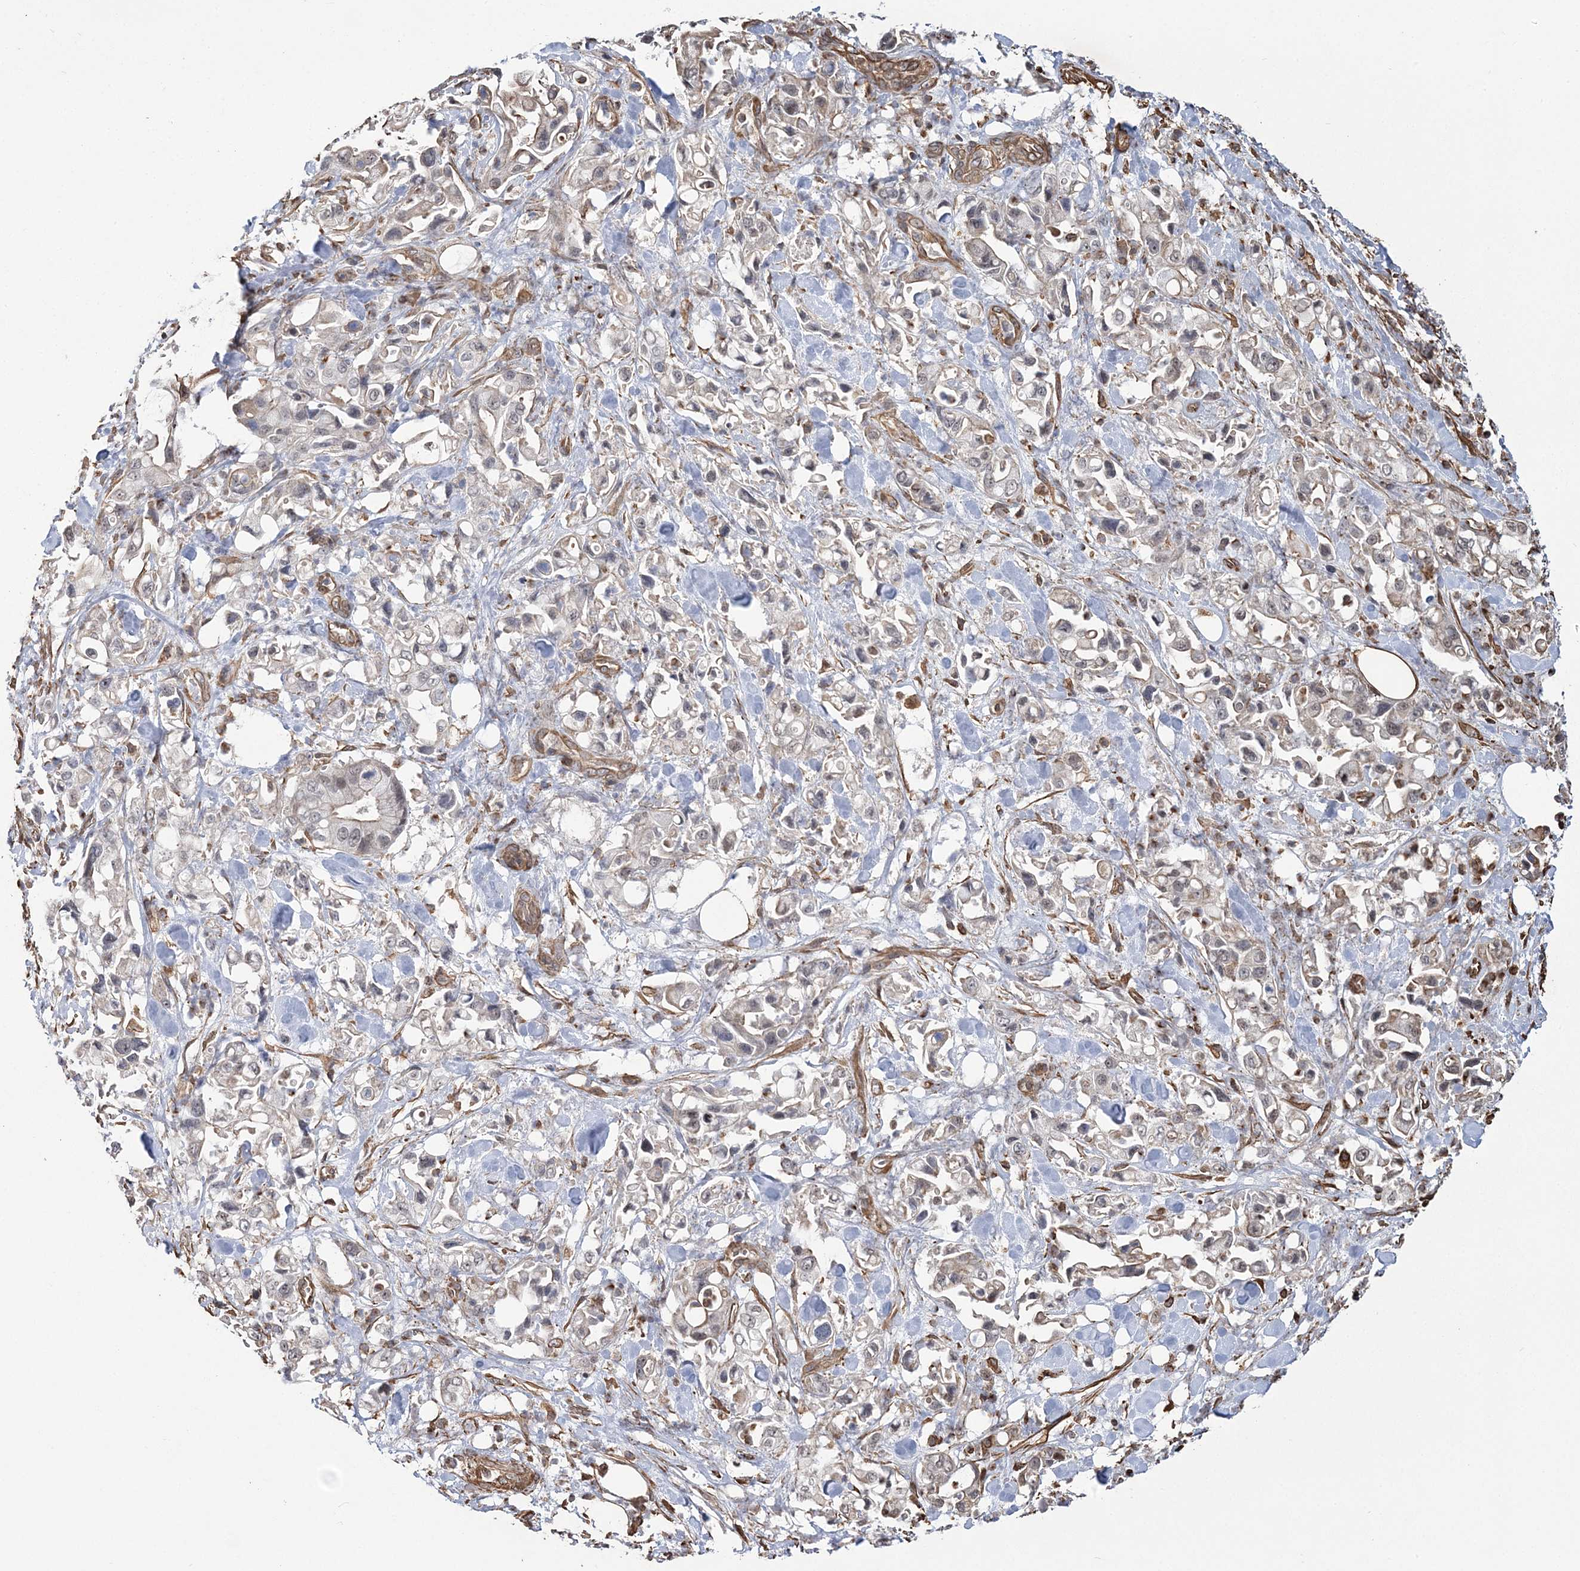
{"staining": {"intensity": "negative", "quantity": "none", "location": "none"}, "tissue": "pancreatic cancer", "cell_type": "Tumor cells", "image_type": "cancer", "snomed": [{"axis": "morphology", "description": "Adenocarcinoma, NOS"}, {"axis": "topography", "description": "Pancreas"}], "caption": "Immunohistochemical staining of pancreatic cancer (adenocarcinoma) displays no significant expression in tumor cells. The staining is performed using DAB brown chromogen with nuclei counter-stained in using hematoxylin.", "gene": "ATP11B", "patient": {"sex": "male", "age": 70}}